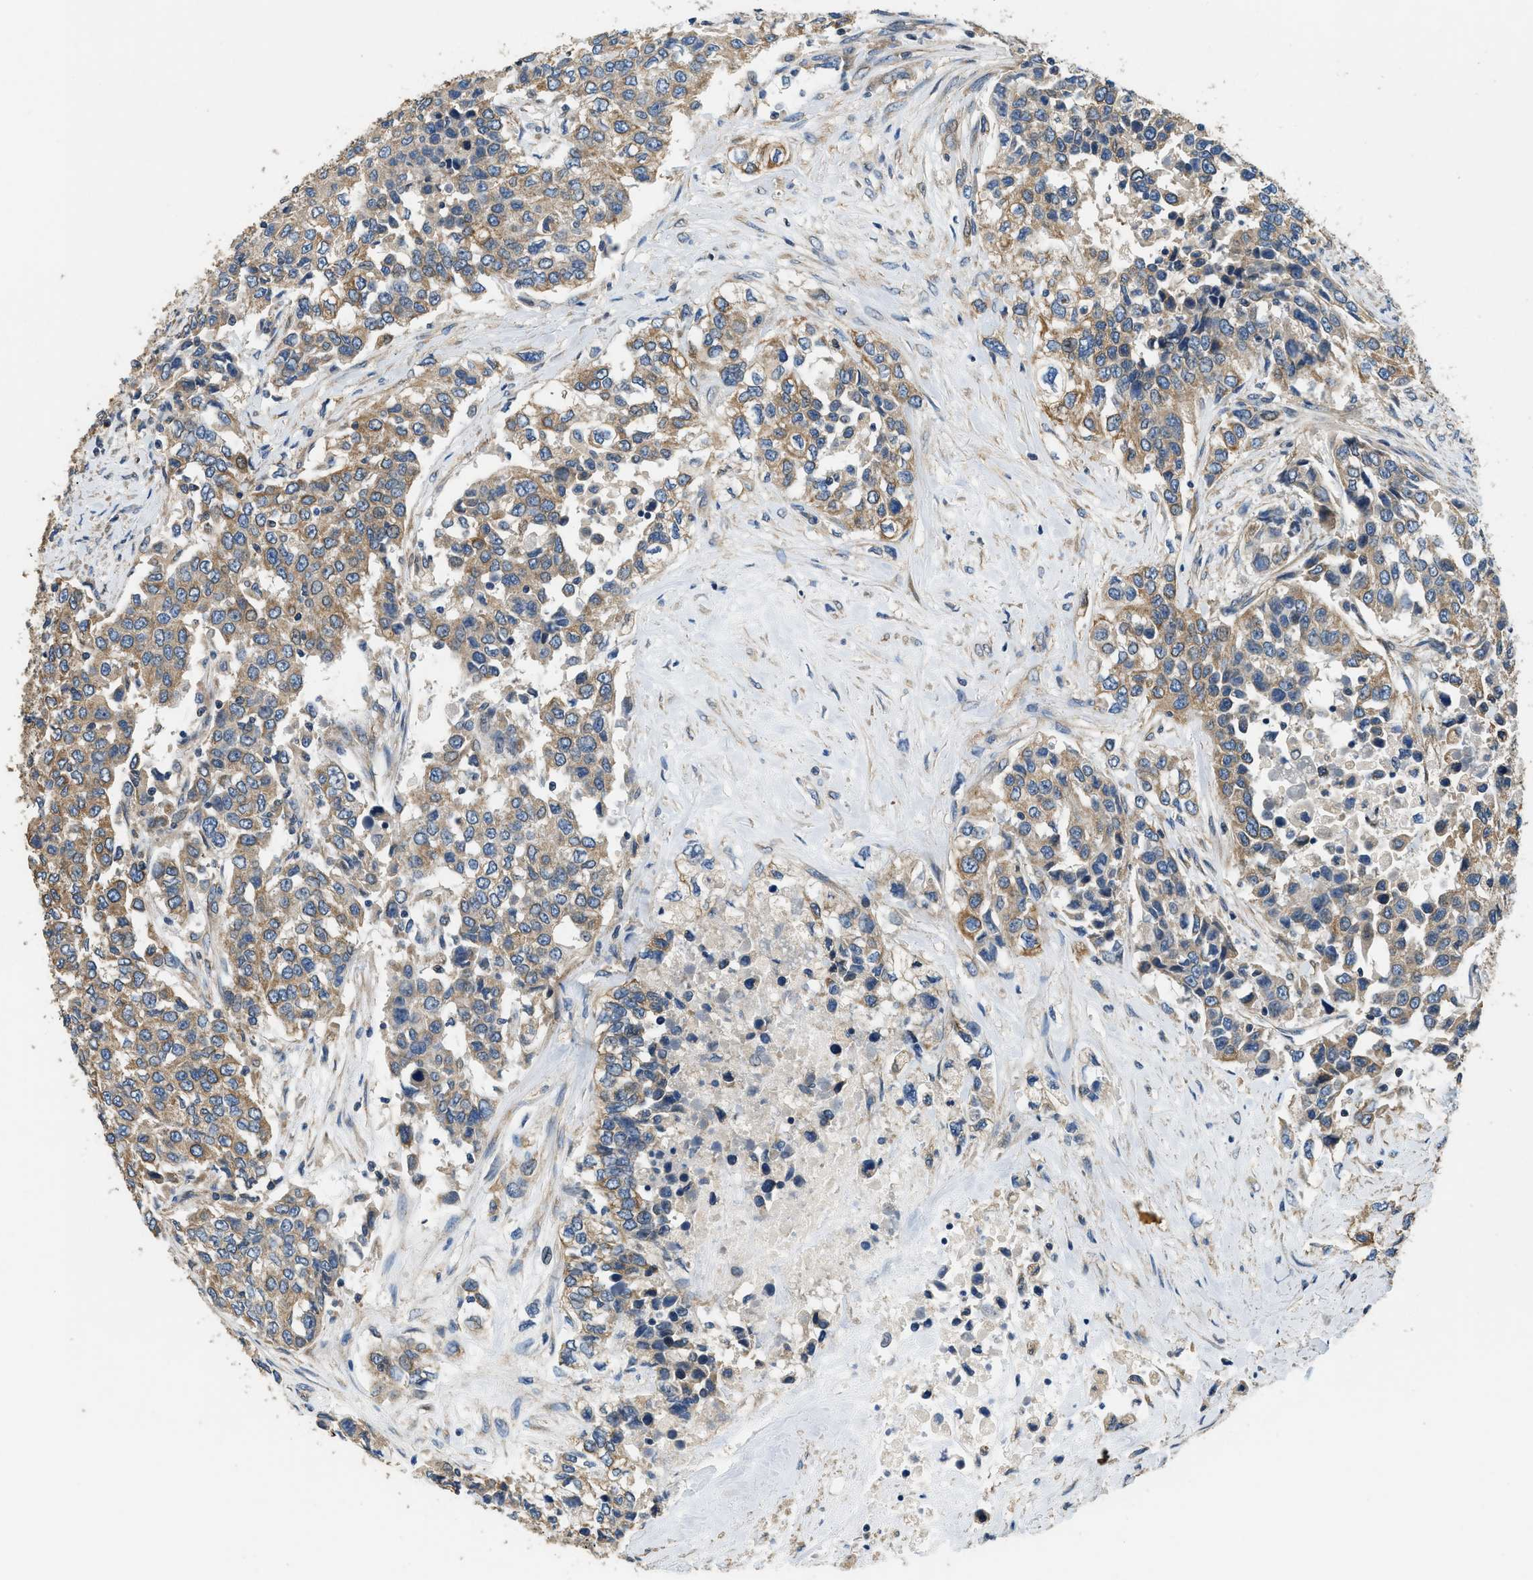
{"staining": {"intensity": "moderate", "quantity": ">75%", "location": "cytoplasmic/membranous"}, "tissue": "urothelial cancer", "cell_type": "Tumor cells", "image_type": "cancer", "snomed": [{"axis": "morphology", "description": "Urothelial carcinoma, High grade"}, {"axis": "topography", "description": "Urinary bladder"}], "caption": "A high-resolution micrograph shows immunohistochemistry (IHC) staining of urothelial carcinoma (high-grade), which displays moderate cytoplasmic/membranous staining in about >75% of tumor cells. (Brightfield microscopy of DAB IHC at high magnification).", "gene": "SSH2", "patient": {"sex": "female", "age": 80}}